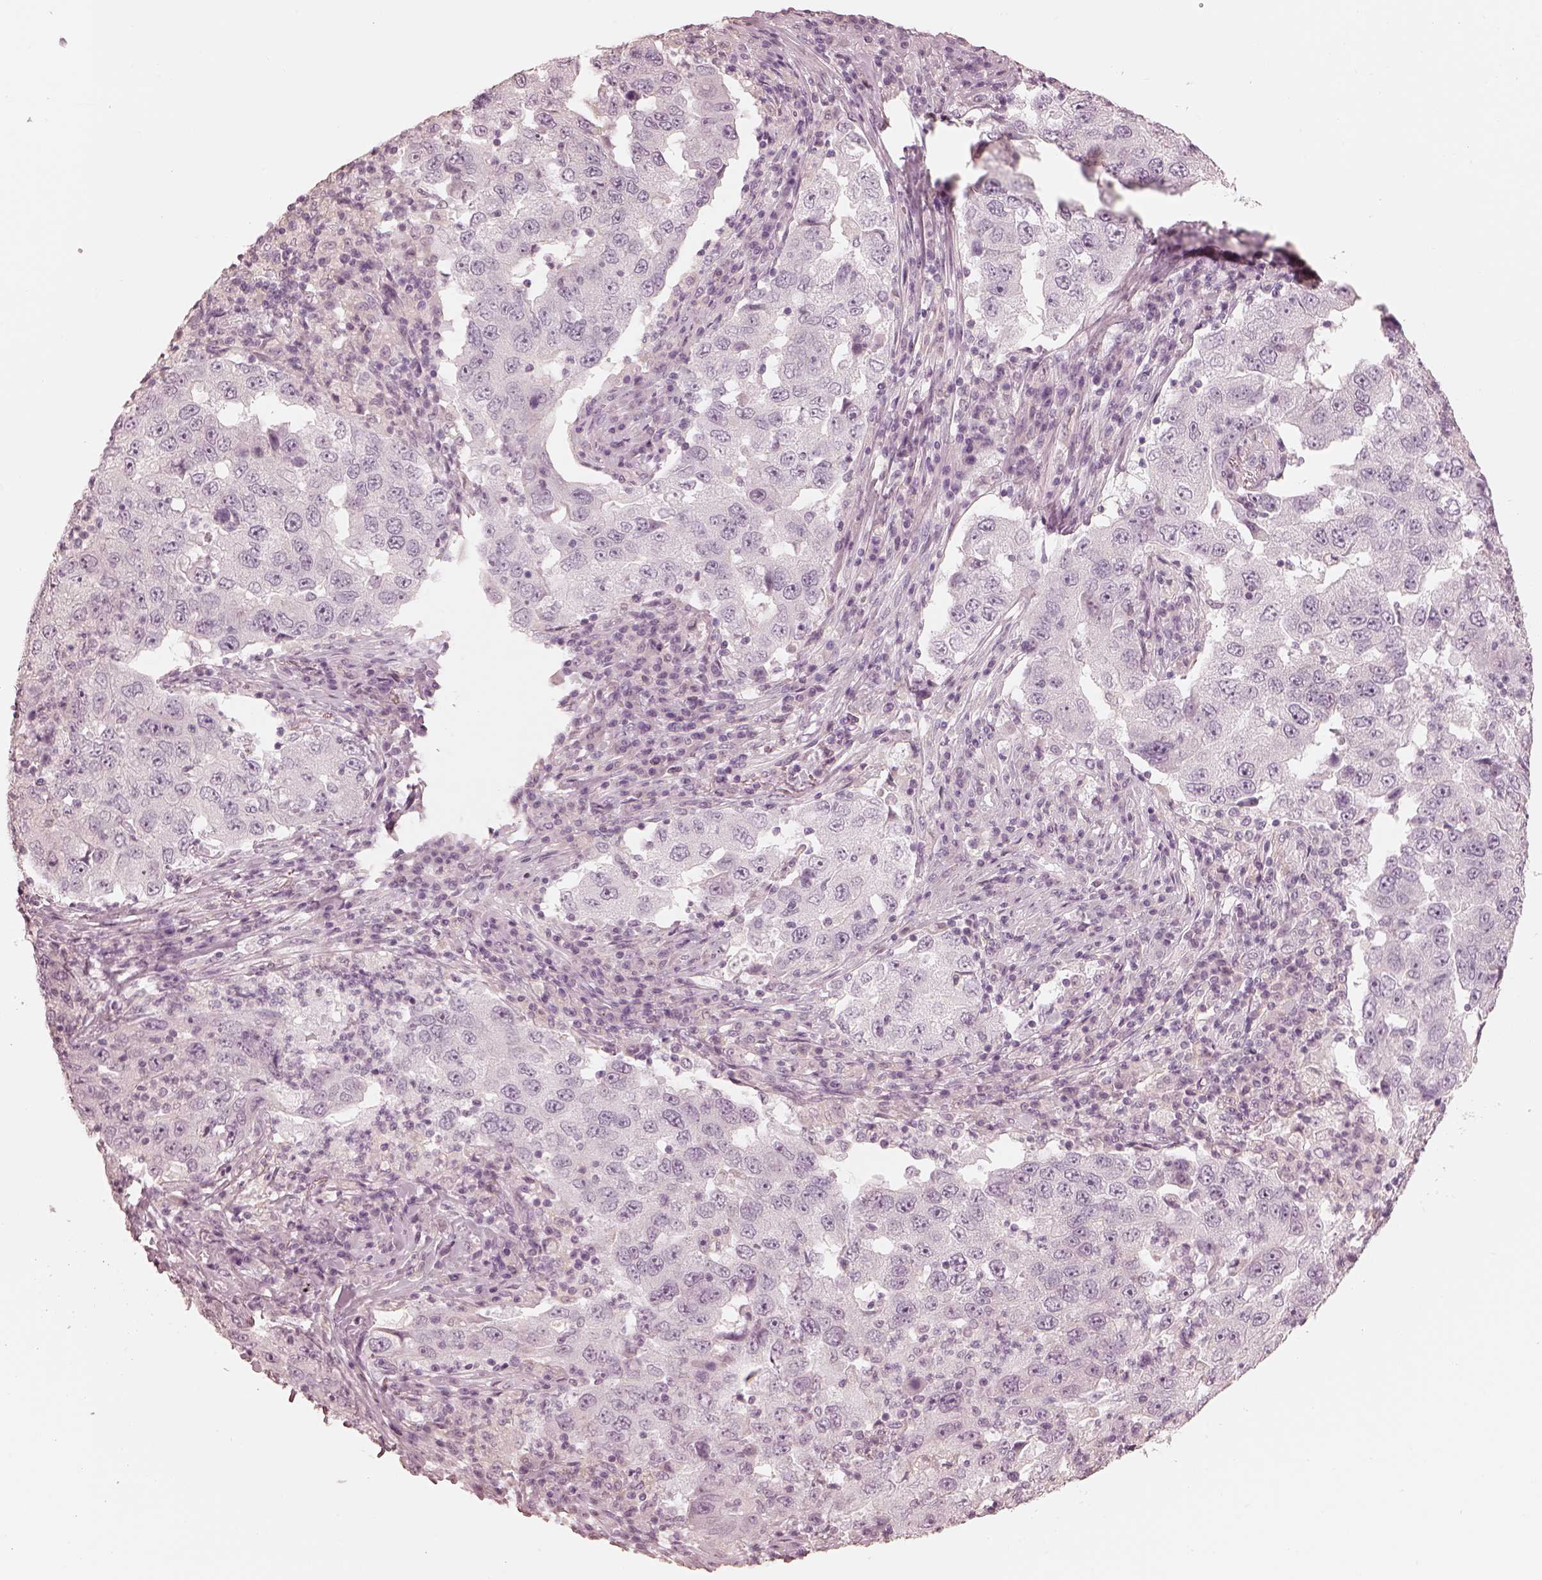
{"staining": {"intensity": "negative", "quantity": "none", "location": "none"}, "tissue": "lung cancer", "cell_type": "Tumor cells", "image_type": "cancer", "snomed": [{"axis": "morphology", "description": "Adenocarcinoma, NOS"}, {"axis": "topography", "description": "Lung"}], "caption": "DAB immunohistochemical staining of human adenocarcinoma (lung) displays no significant staining in tumor cells.", "gene": "CALR3", "patient": {"sex": "male", "age": 73}}